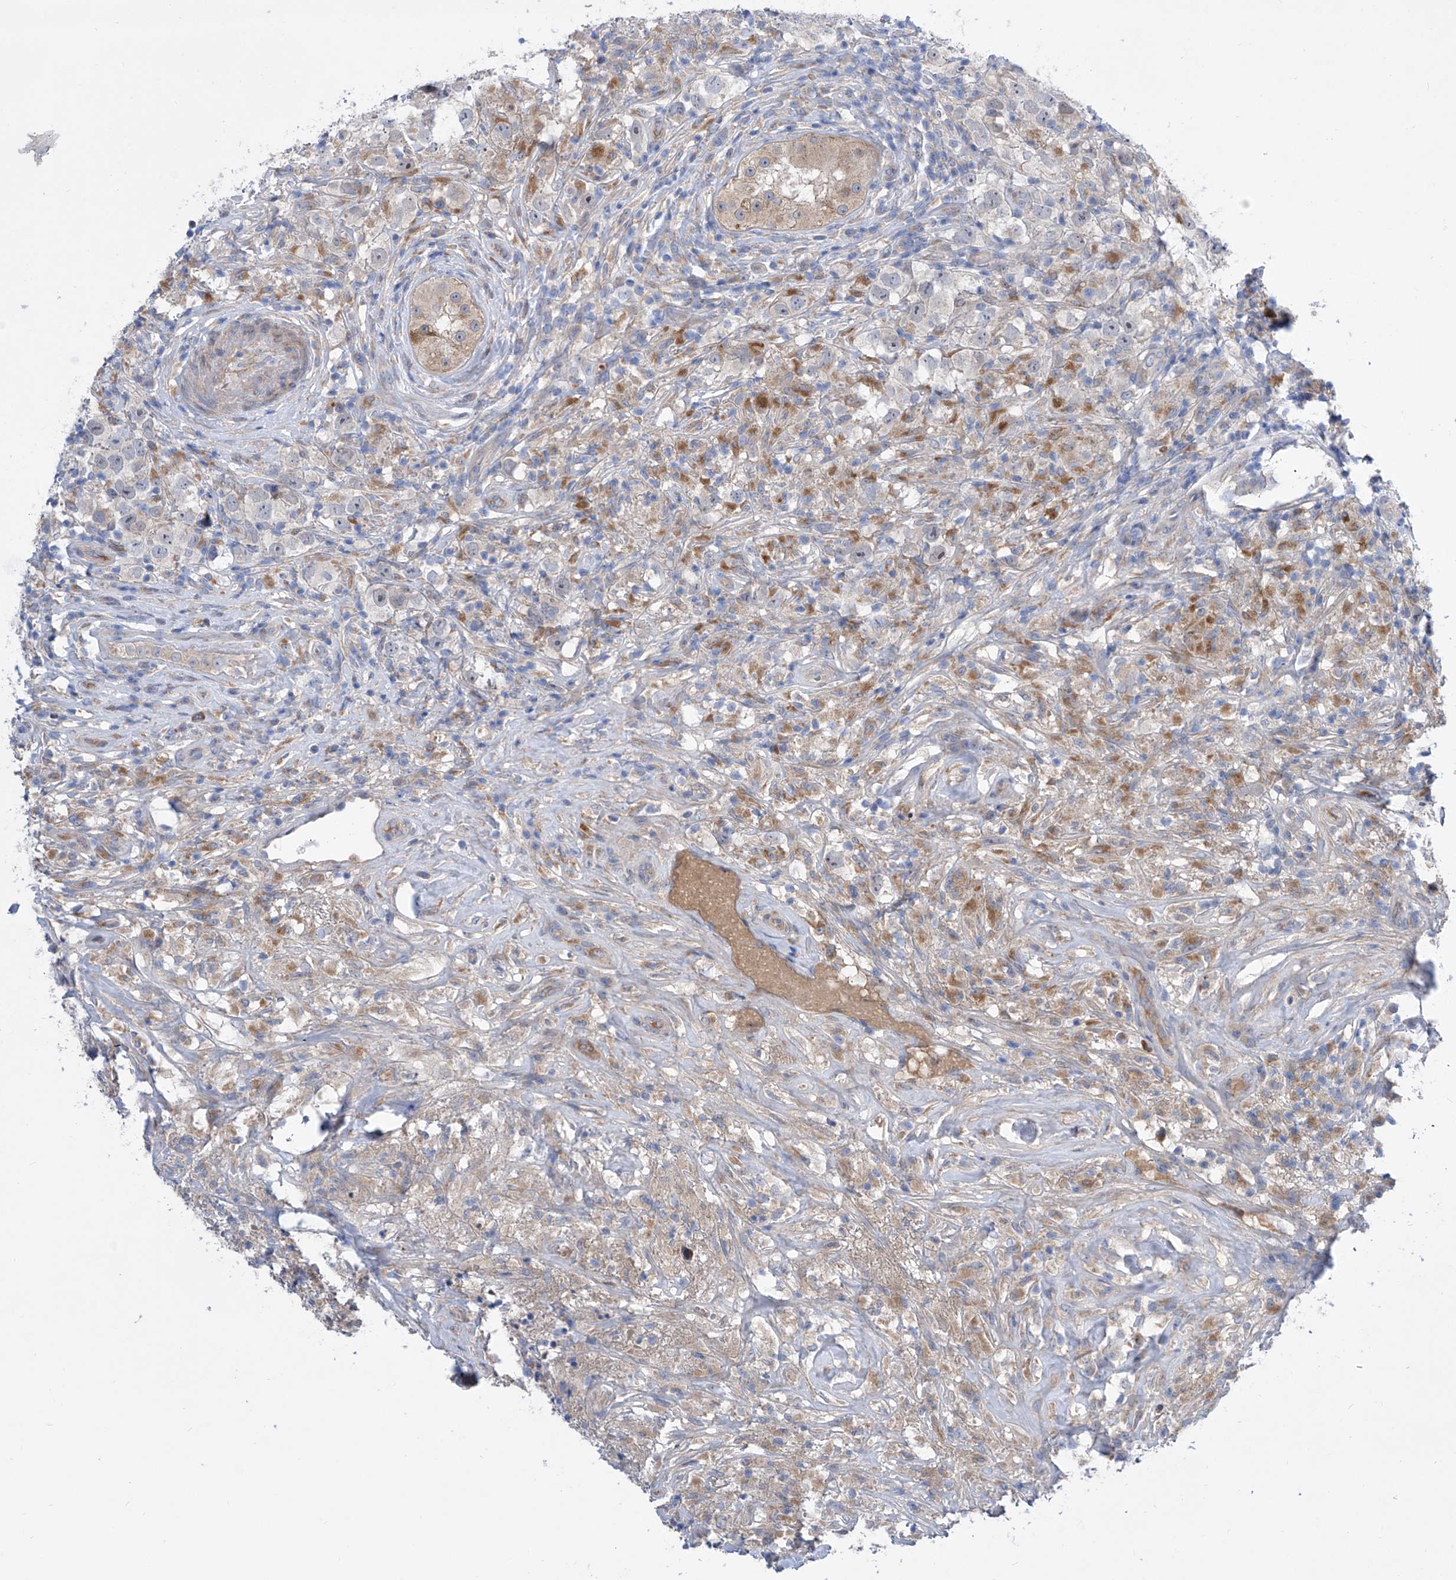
{"staining": {"intensity": "negative", "quantity": "none", "location": "none"}, "tissue": "testis cancer", "cell_type": "Tumor cells", "image_type": "cancer", "snomed": [{"axis": "morphology", "description": "Seminoma, NOS"}, {"axis": "topography", "description": "Testis"}], "caption": "Testis seminoma was stained to show a protein in brown. There is no significant staining in tumor cells.", "gene": "SRBD1", "patient": {"sex": "male", "age": 49}}